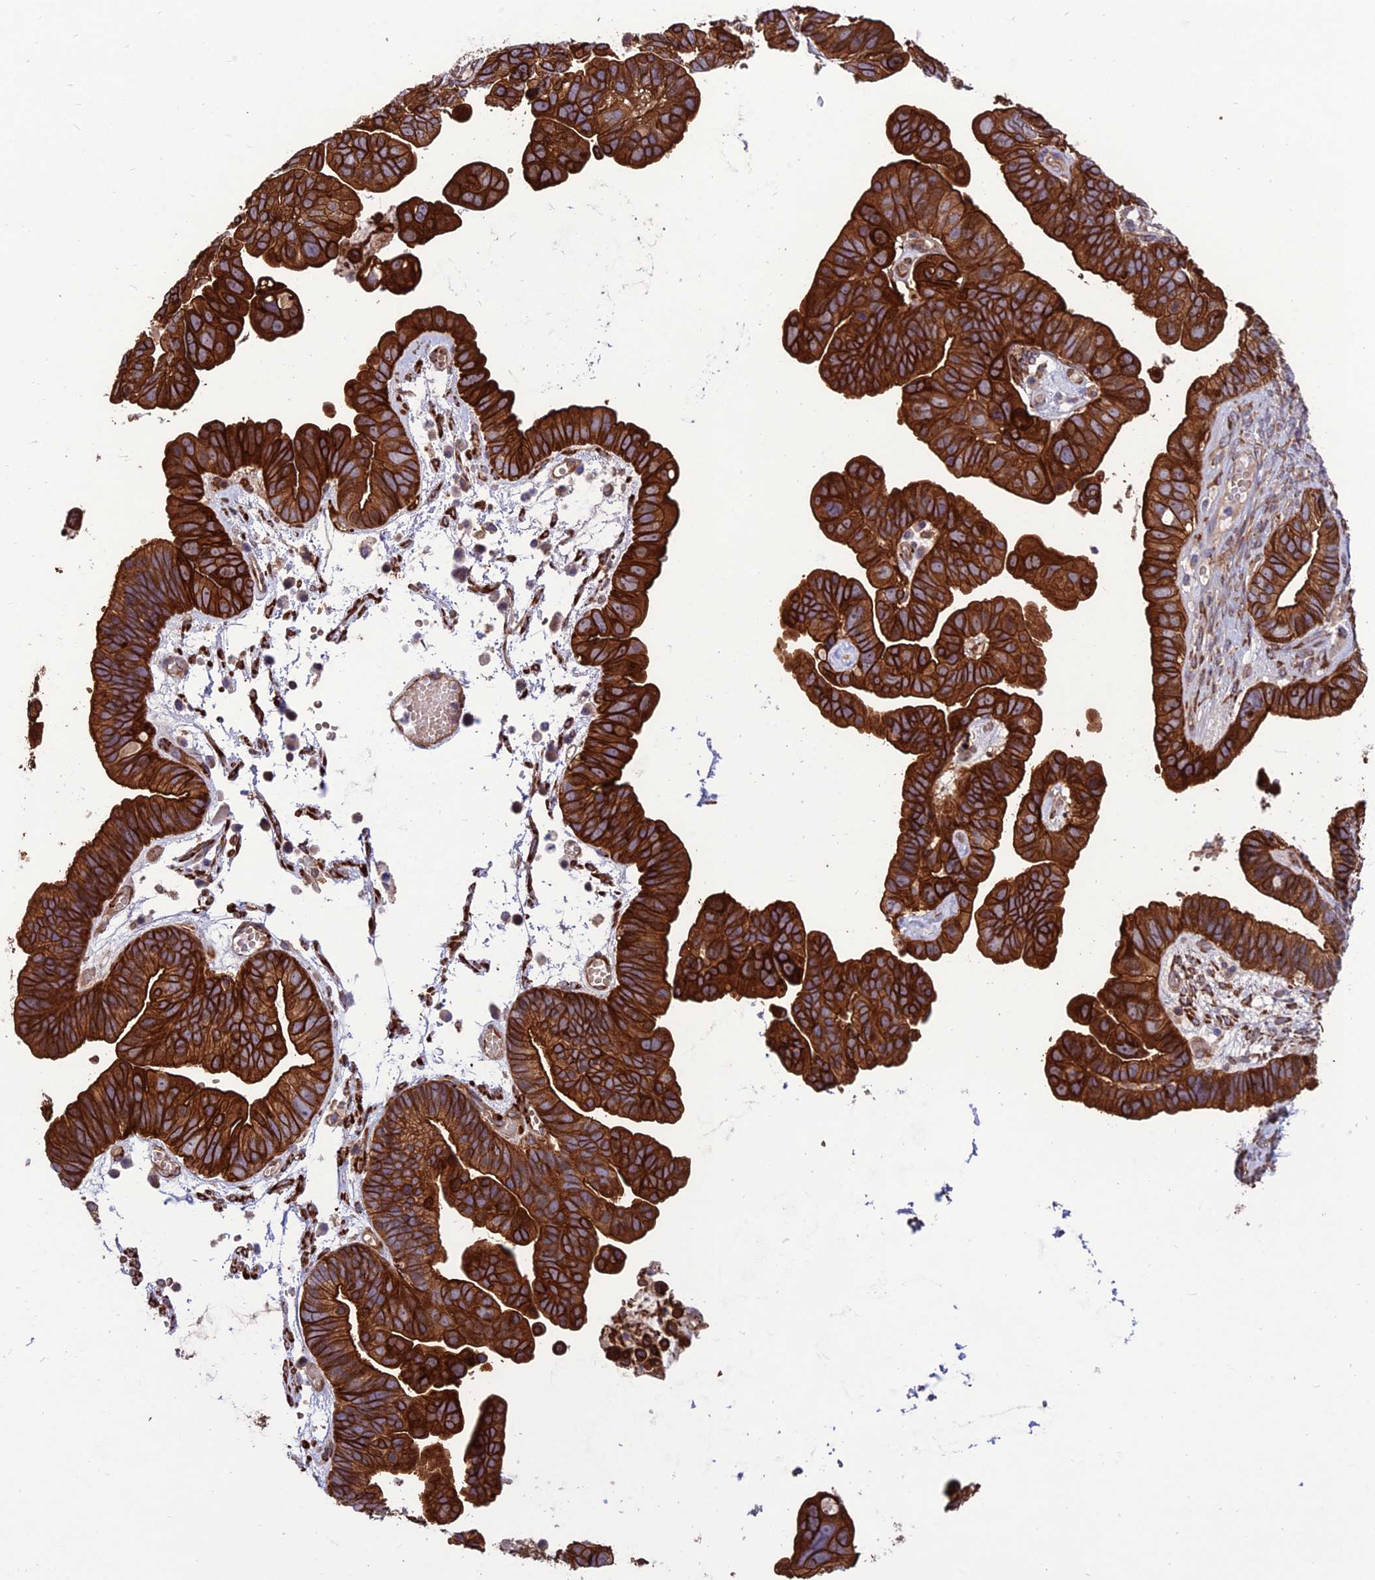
{"staining": {"intensity": "strong", "quantity": ">75%", "location": "cytoplasmic/membranous"}, "tissue": "ovarian cancer", "cell_type": "Tumor cells", "image_type": "cancer", "snomed": [{"axis": "morphology", "description": "Cystadenocarcinoma, serous, NOS"}, {"axis": "topography", "description": "Ovary"}], "caption": "Immunohistochemical staining of human ovarian serous cystadenocarcinoma exhibits high levels of strong cytoplasmic/membranous protein positivity in about >75% of tumor cells. (brown staining indicates protein expression, while blue staining denotes nuclei).", "gene": "CRTAP", "patient": {"sex": "female", "age": 56}}